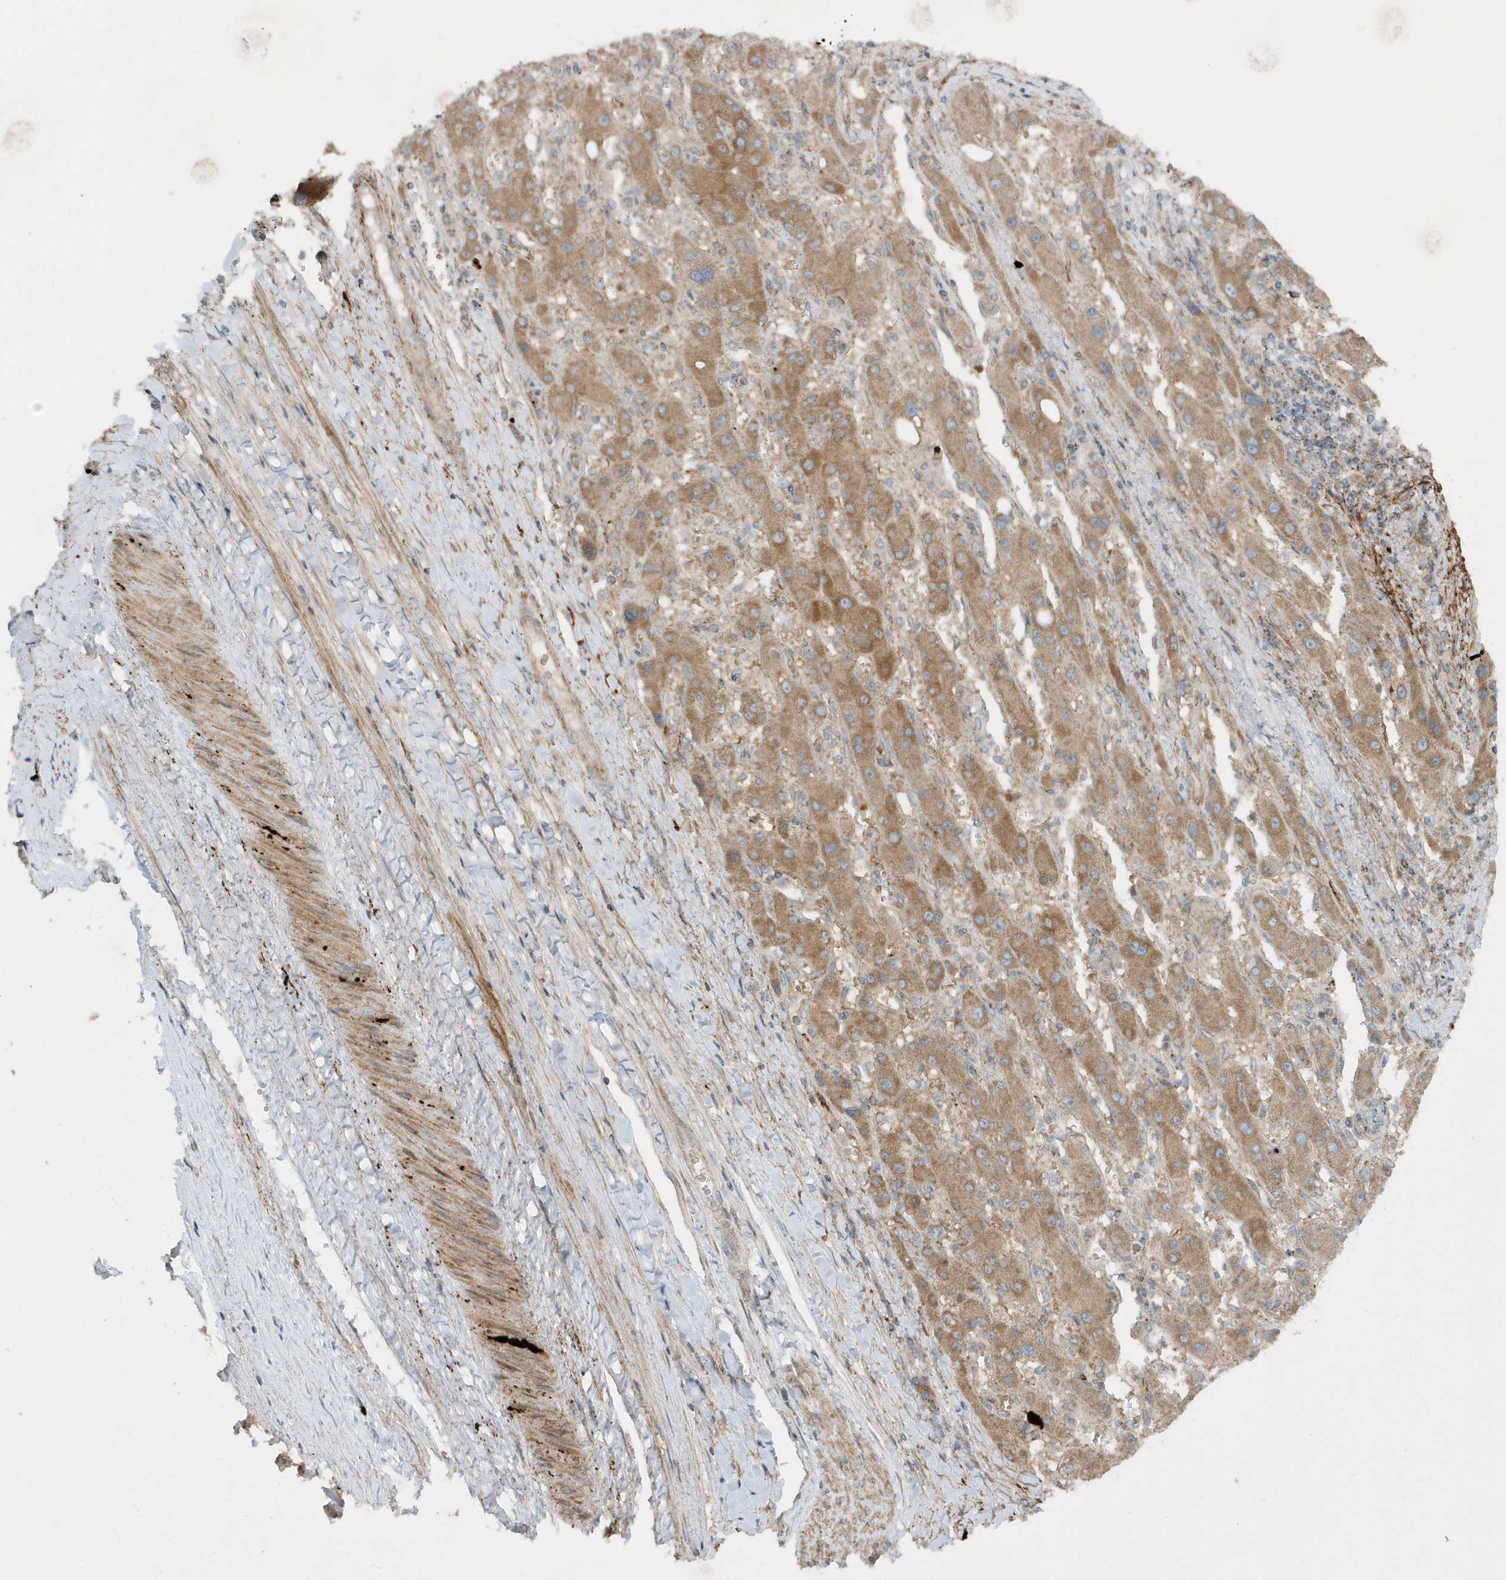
{"staining": {"intensity": "moderate", "quantity": ">75%", "location": "cytoplasmic/membranous"}, "tissue": "liver cancer", "cell_type": "Tumor cells", "image_type": "cancer", "snomed": [{"axis": "morphology", "description": "Carcinoma, Hepatocellular, NOS"}, {"axis": "topography", "description": "Liver"}], "caption": "Moderate cytoplasmic/membranous expression is identified in about >75% of tumor cells in hepatocellular carcinoma (liver).", "gene": "SLC38A2", "patient": {"sex": "female", "age": 73}}